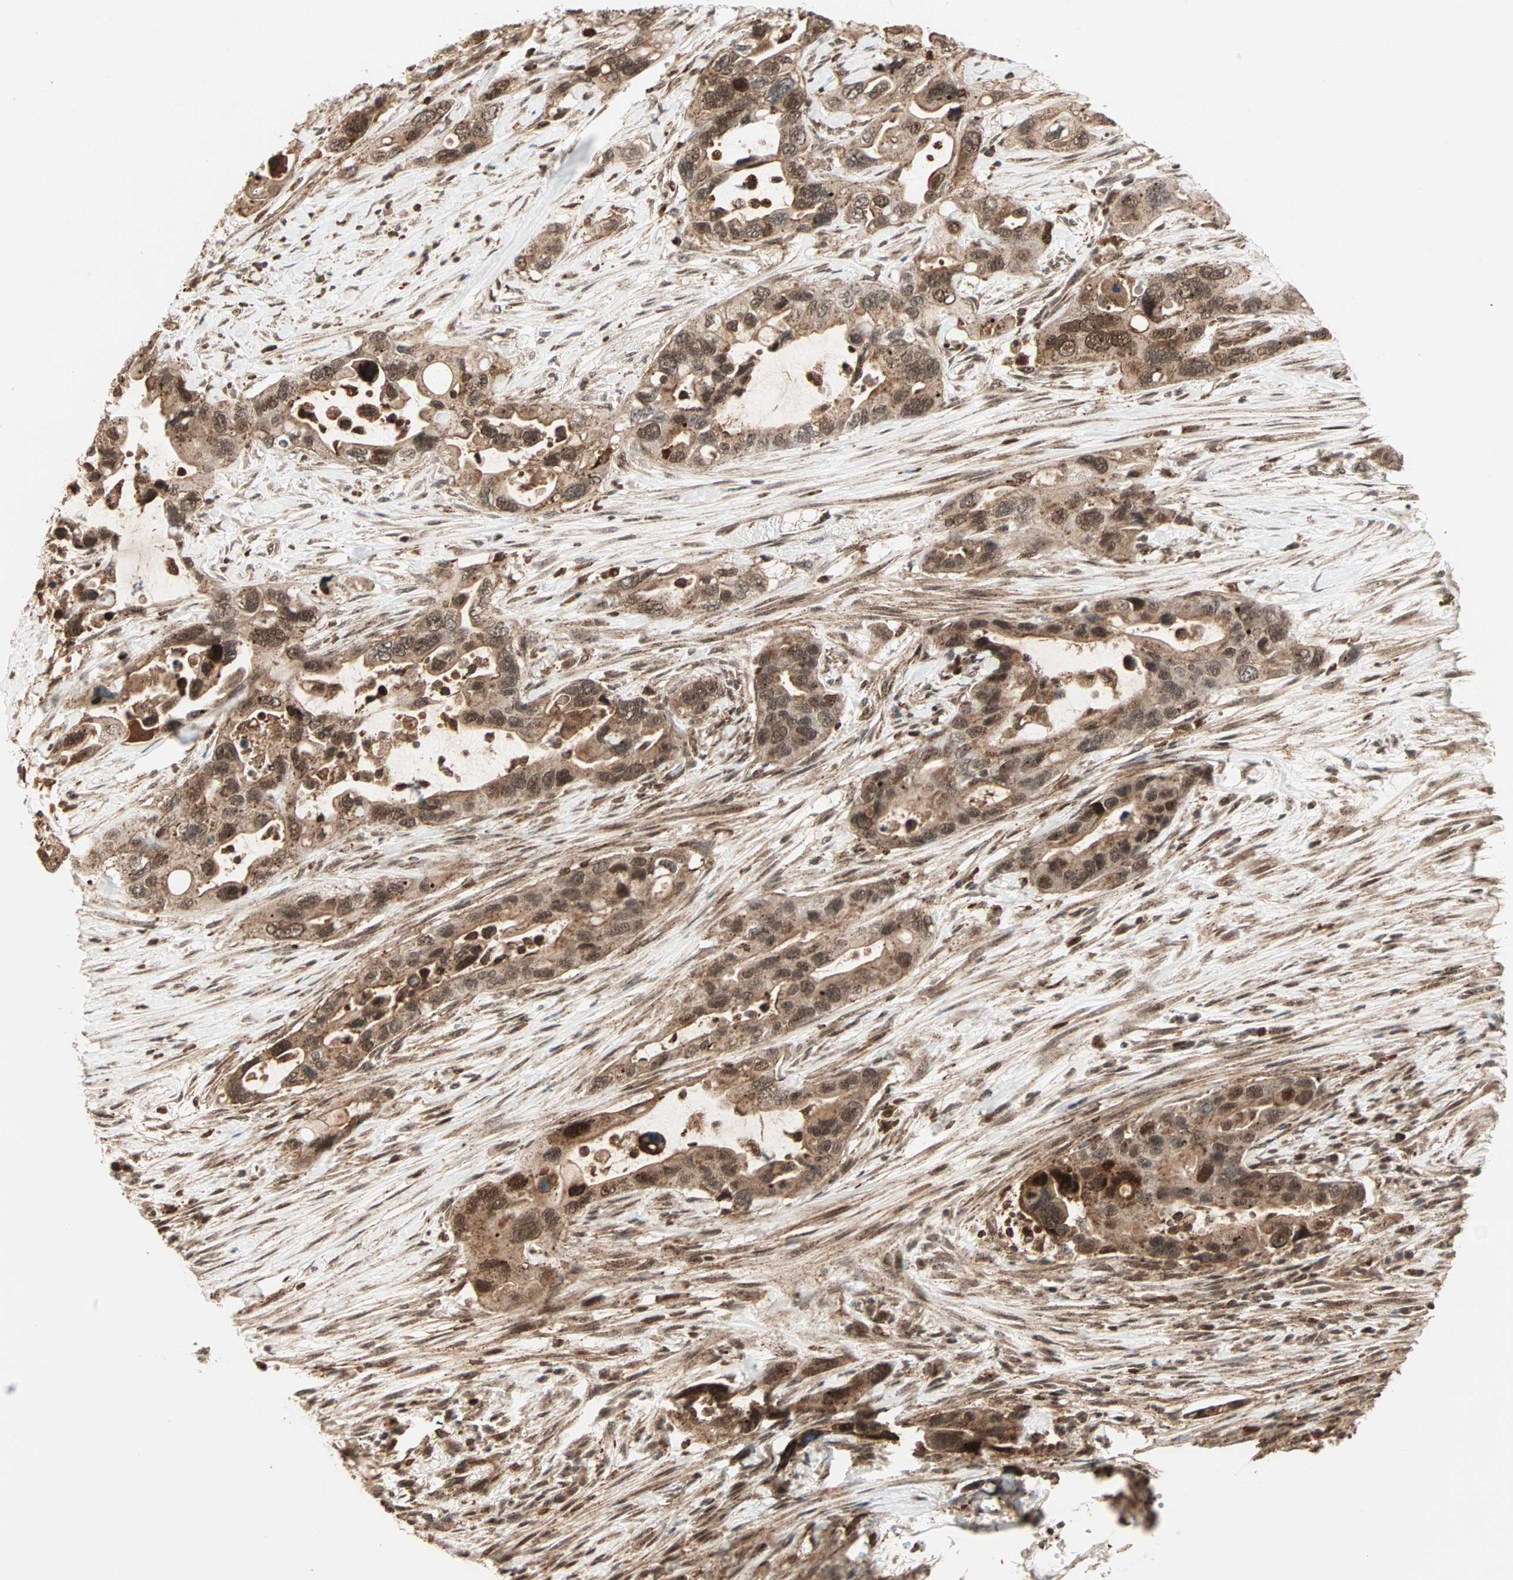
{"staining": {"intensity": "moderate", "quantity": ">75%", "location": "cytoplasmic/membranous,nuclear"}, "tissue": "pancreatic cancer", "cell_type": "Tumor cells", "image_type": "cancer", "snomed": [{"axis": "morphology", "description": "Adenocarcinoma, NOS"}, {"axis": "topography", "description": "Pancreas"}], "caption": "Pancreatic cancer (adenocarcinoma) stained with a protein marker shows moderate staining in tumor cells.", "gene": "ZBED9", "patient": {"sex": "female", "age": 71}}